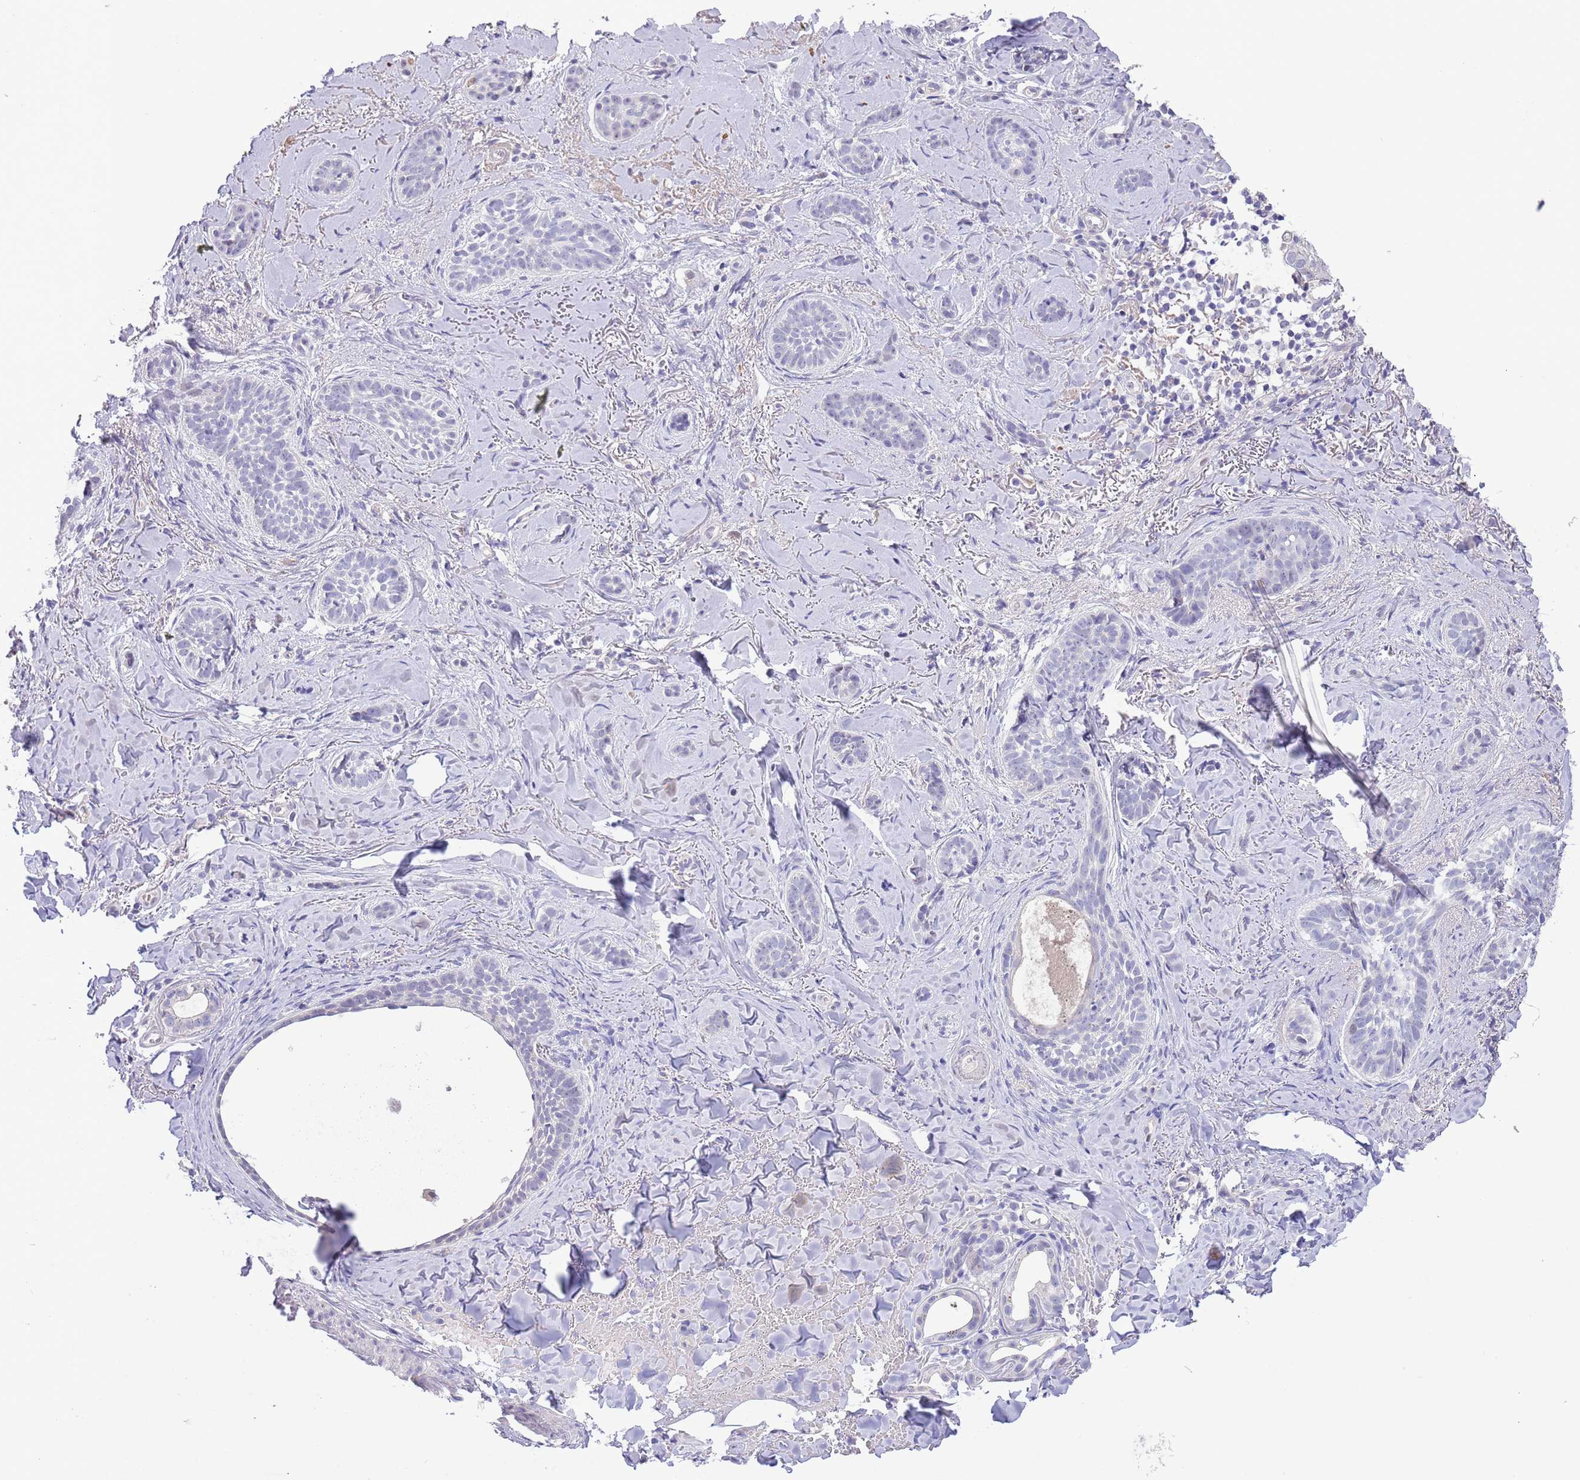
{"staining": {"intensity": "negative", "quantity": "none", "location": "none"}, "tissue": "skin cancer", "cell_type": "Tumor cells", "image_type": "cancer", "snomed": [{"axis": "morphology", "description": "Basal cell carcinoma"}, {"axis": "topography", "description": "Skin"}], "caption": "An immunohistochemistry photomicrograph of skin cancer is shown. There is no staining in tumor cells of skin cancer.", "gene": "AP1S2", "patient": {"sex": "female", "age": 55}}